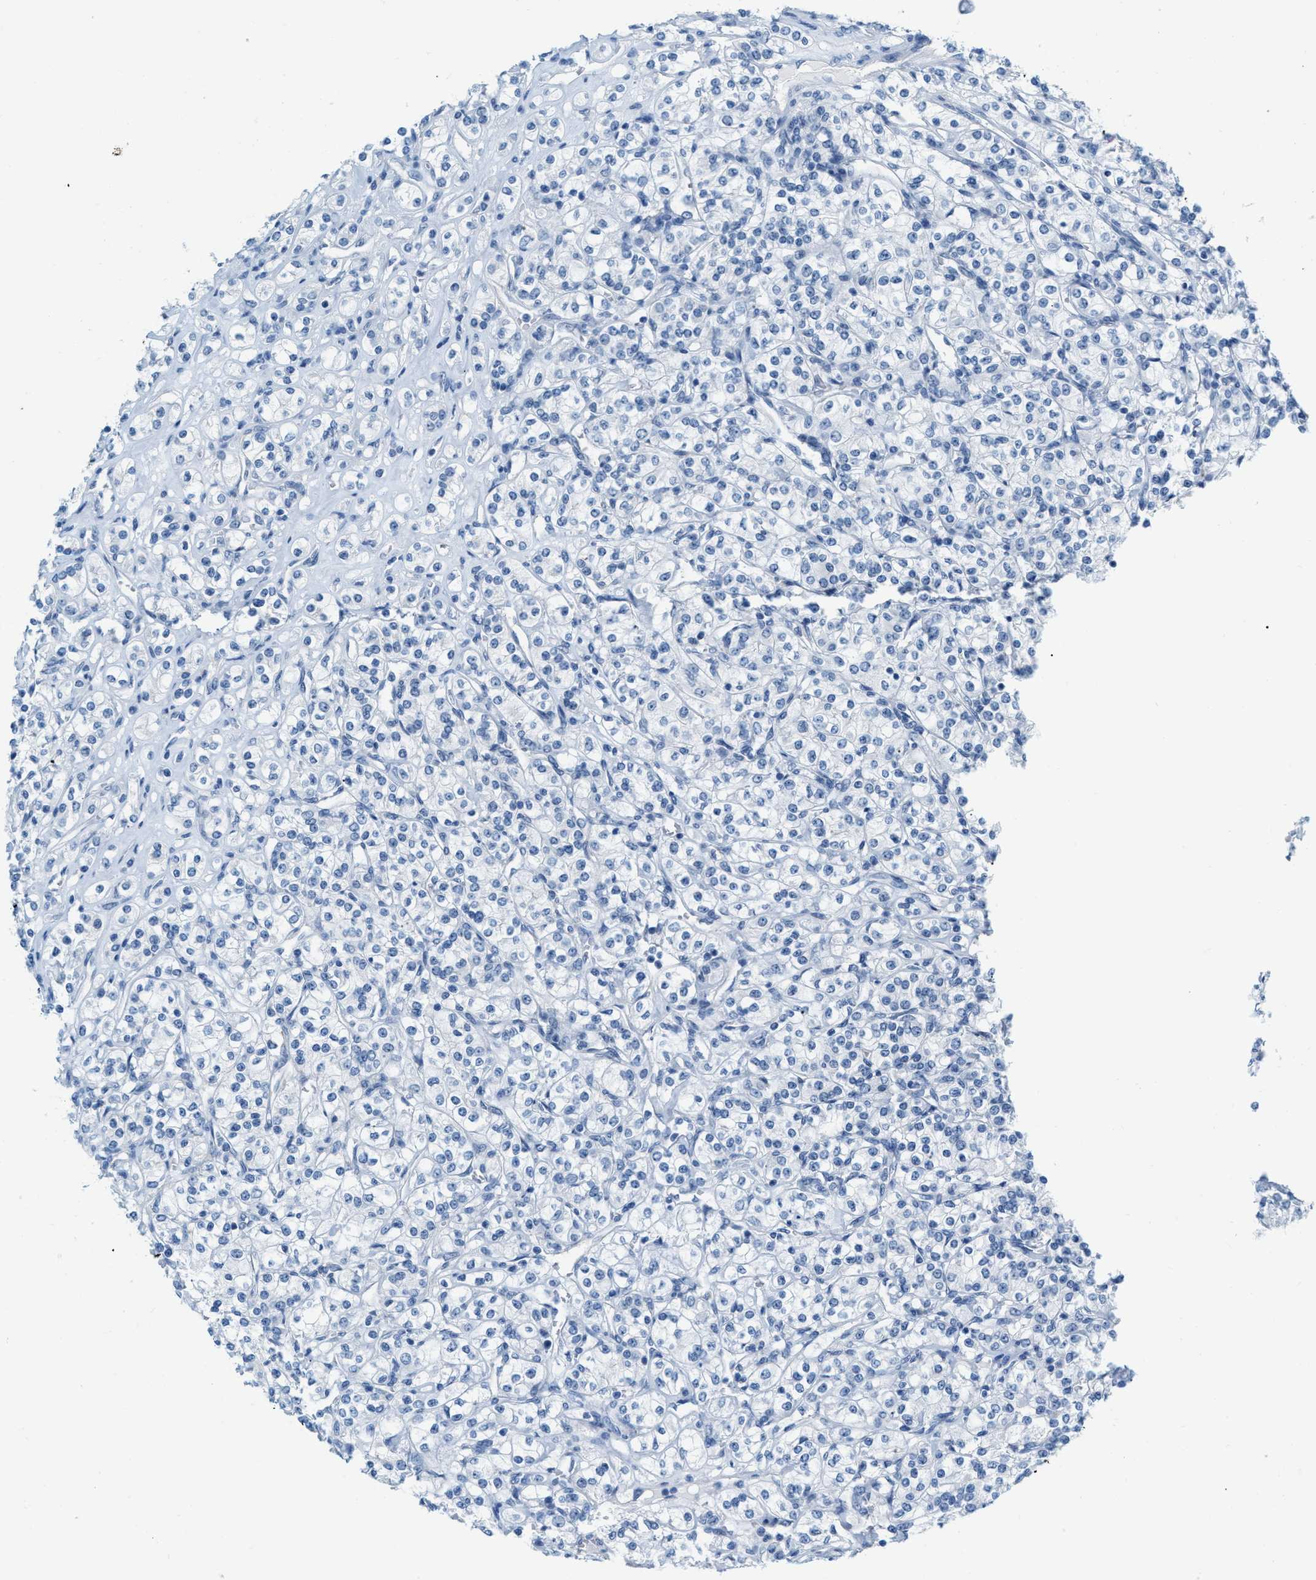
{"staining": {"intensity": "negative", "quantity": "none", "location": "none"}, "tissue": "renal cancer", "cell_type": "Tumor cells", "image_type": "cancer", "snomed": [{"axis": "morphology", "description": "Adenocarcinoma, NOS"}, {"axis": "topography", "description": "Kidney"}], "caption": "The immunohistochemistry (IHC) photomicrograph has no significant positivity in tumor cells of renal cancer (adenocarcinoma) tissue. (DAB (3,3'-diaminobenzidine) immunohistochemistry, high magnification).", "gene": "PHRF1", "patient": {"sex": "male", "age": 77}}